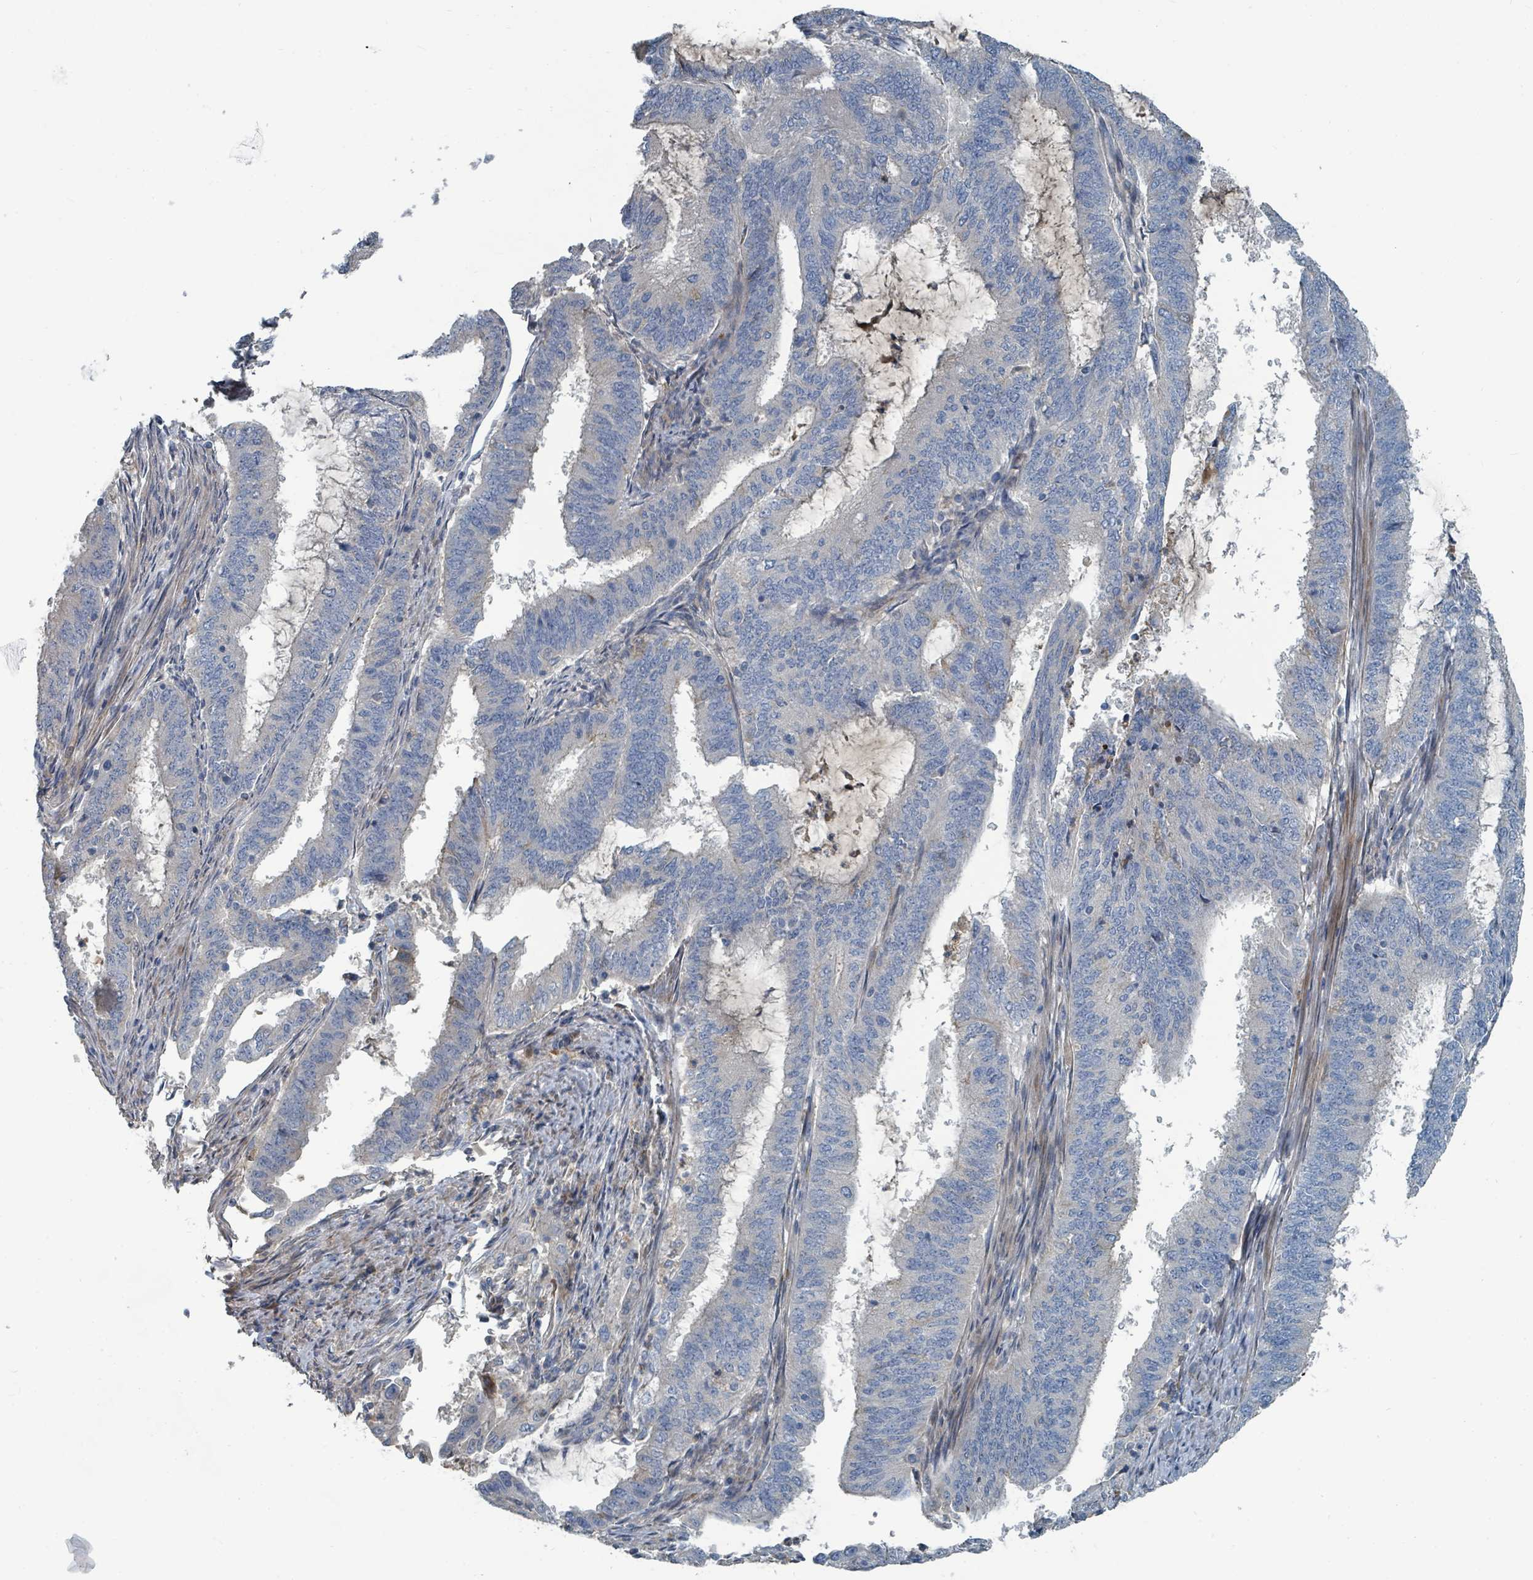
{"staining": {"intensity": "negative", "quantity": "none", "location": "none"}, "tissue": "endometrial cancer", "cell_type": "Tumor cells", "image_type": "cancer", "snomed": [{"axis": "morphology", "description": "Adenocarcinoma, NOS"}, {"axis": "topography", "description": "Endometrium"}], "caption": "A photomicrograph of endometrial cancer stained for a protein shows no brown staining in tumor cells.", "gene": "SLC44A5", "patient": {"sex": "female", "age": 51}}